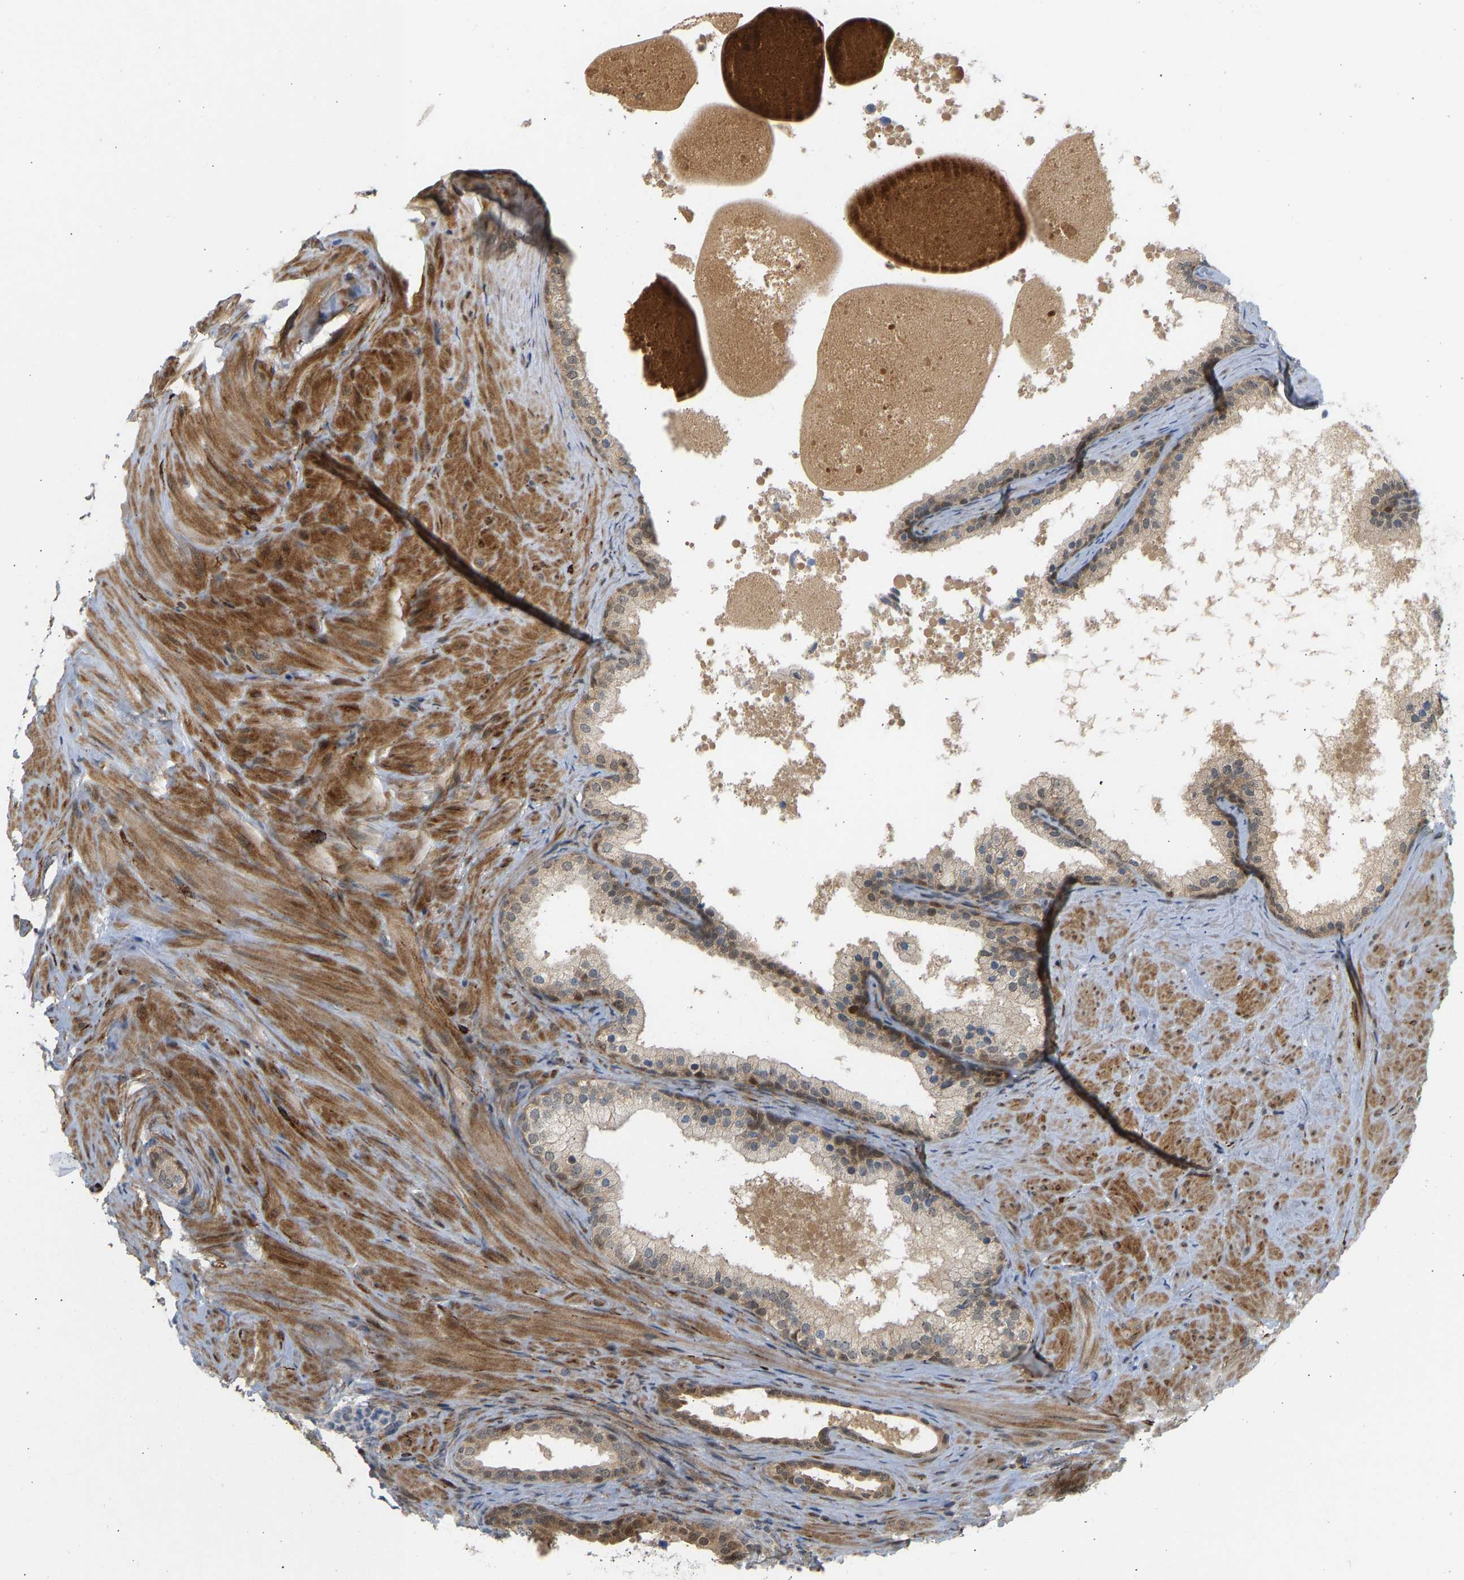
{"staining": {"intensity": "weak", "quantity": ">75%", "location": "cytoplasmic/membranous"}, "tissue": "prostate cancer", "cell_type": "Tumor cells", "image_type": "cancer", "snomed": [{"axis": "morphology", "description": "Adenocarcinoma, Low grade"}, {"axis": "topography", "description": "Prostate"}], "caption": "Protein staining shows weak cytoplasmic/membranous staining in approximately >75% of tumor cells in prostate cancer (low-grade adenocarcinoma).", "gene": "BAG1", "patient": {"sex": "male", "age": 69}}